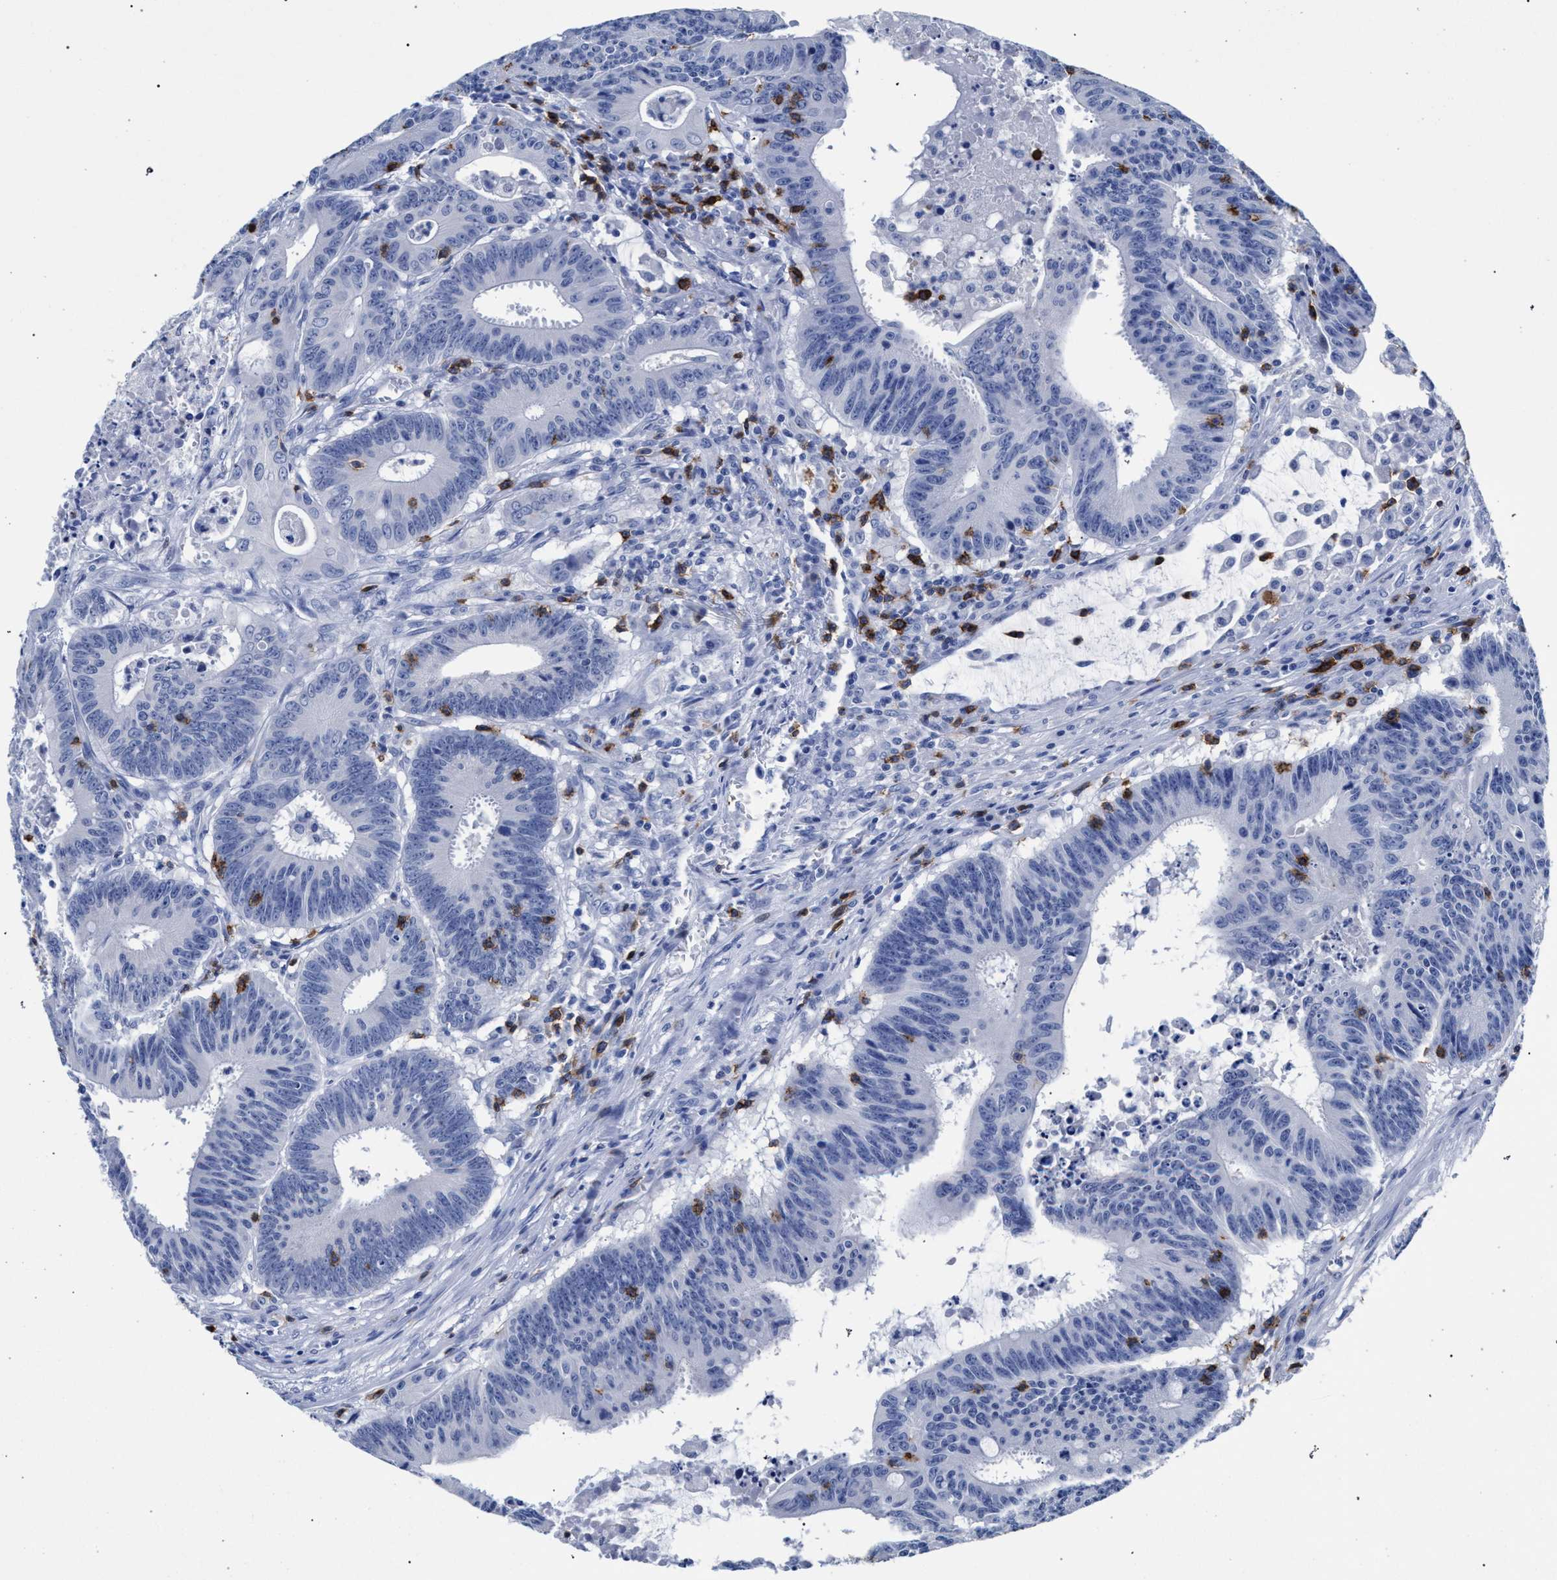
{"staining": {"intensity": "negative", "quantity": "none", "location": "none"}, "tissue": "colorectal cancer", "cell_type": "Tumor cells", "image_type": "cancer", "snomed": [{"axis": "morphology", "description": "Adenocarcinoma, NOS"}, {"axis": "topography", "description": "Colon"}], "caption": "Tumor cells show no significant protein expression in colorectal cancer (adenocarcinoma).", "gene": "KLRK1", "patient": {"sex": "male", "age": 45}}